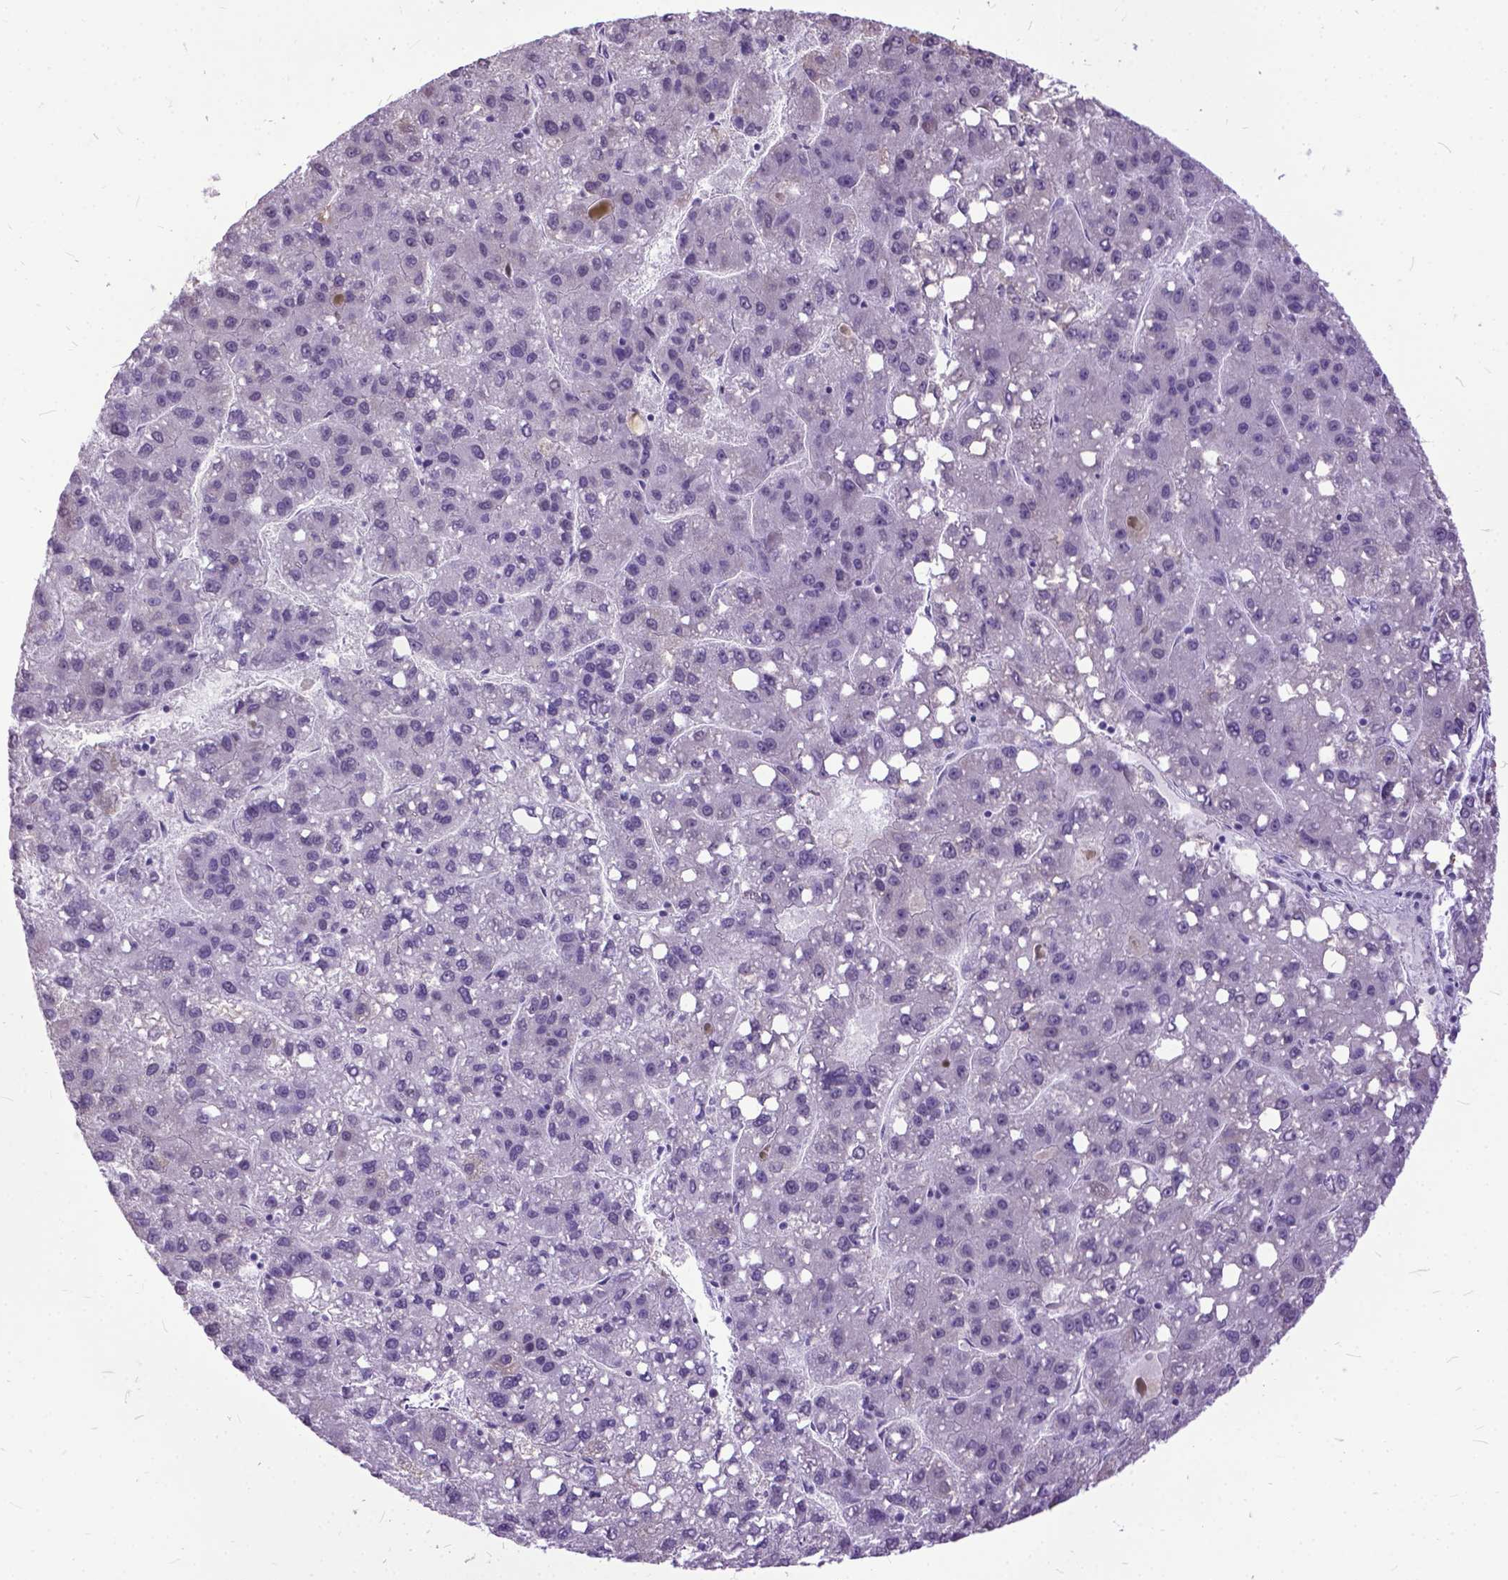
{"staining": {"intensity": "negative", "quantity": "none", "location": "none"}, "tissue": "liver cancer", "cell_type": "Tumor cells", "image_type": "cancer", "snomed": [{"axis": "morphology", "description": "Carcinoma, Hepatocellular, NOS"}, {"axis": "topography", "description": "Liver"}], "caption": "The micrograph shows no significant expression in tumor cells of liver hepatocellular carcinoma. (DAB (3,3'-diaminobenzidine) immunohistochemistry with hematoxylin counter stain).", "gene": "MARCHF10", "patient": {"sex": "female", "age": 82}}